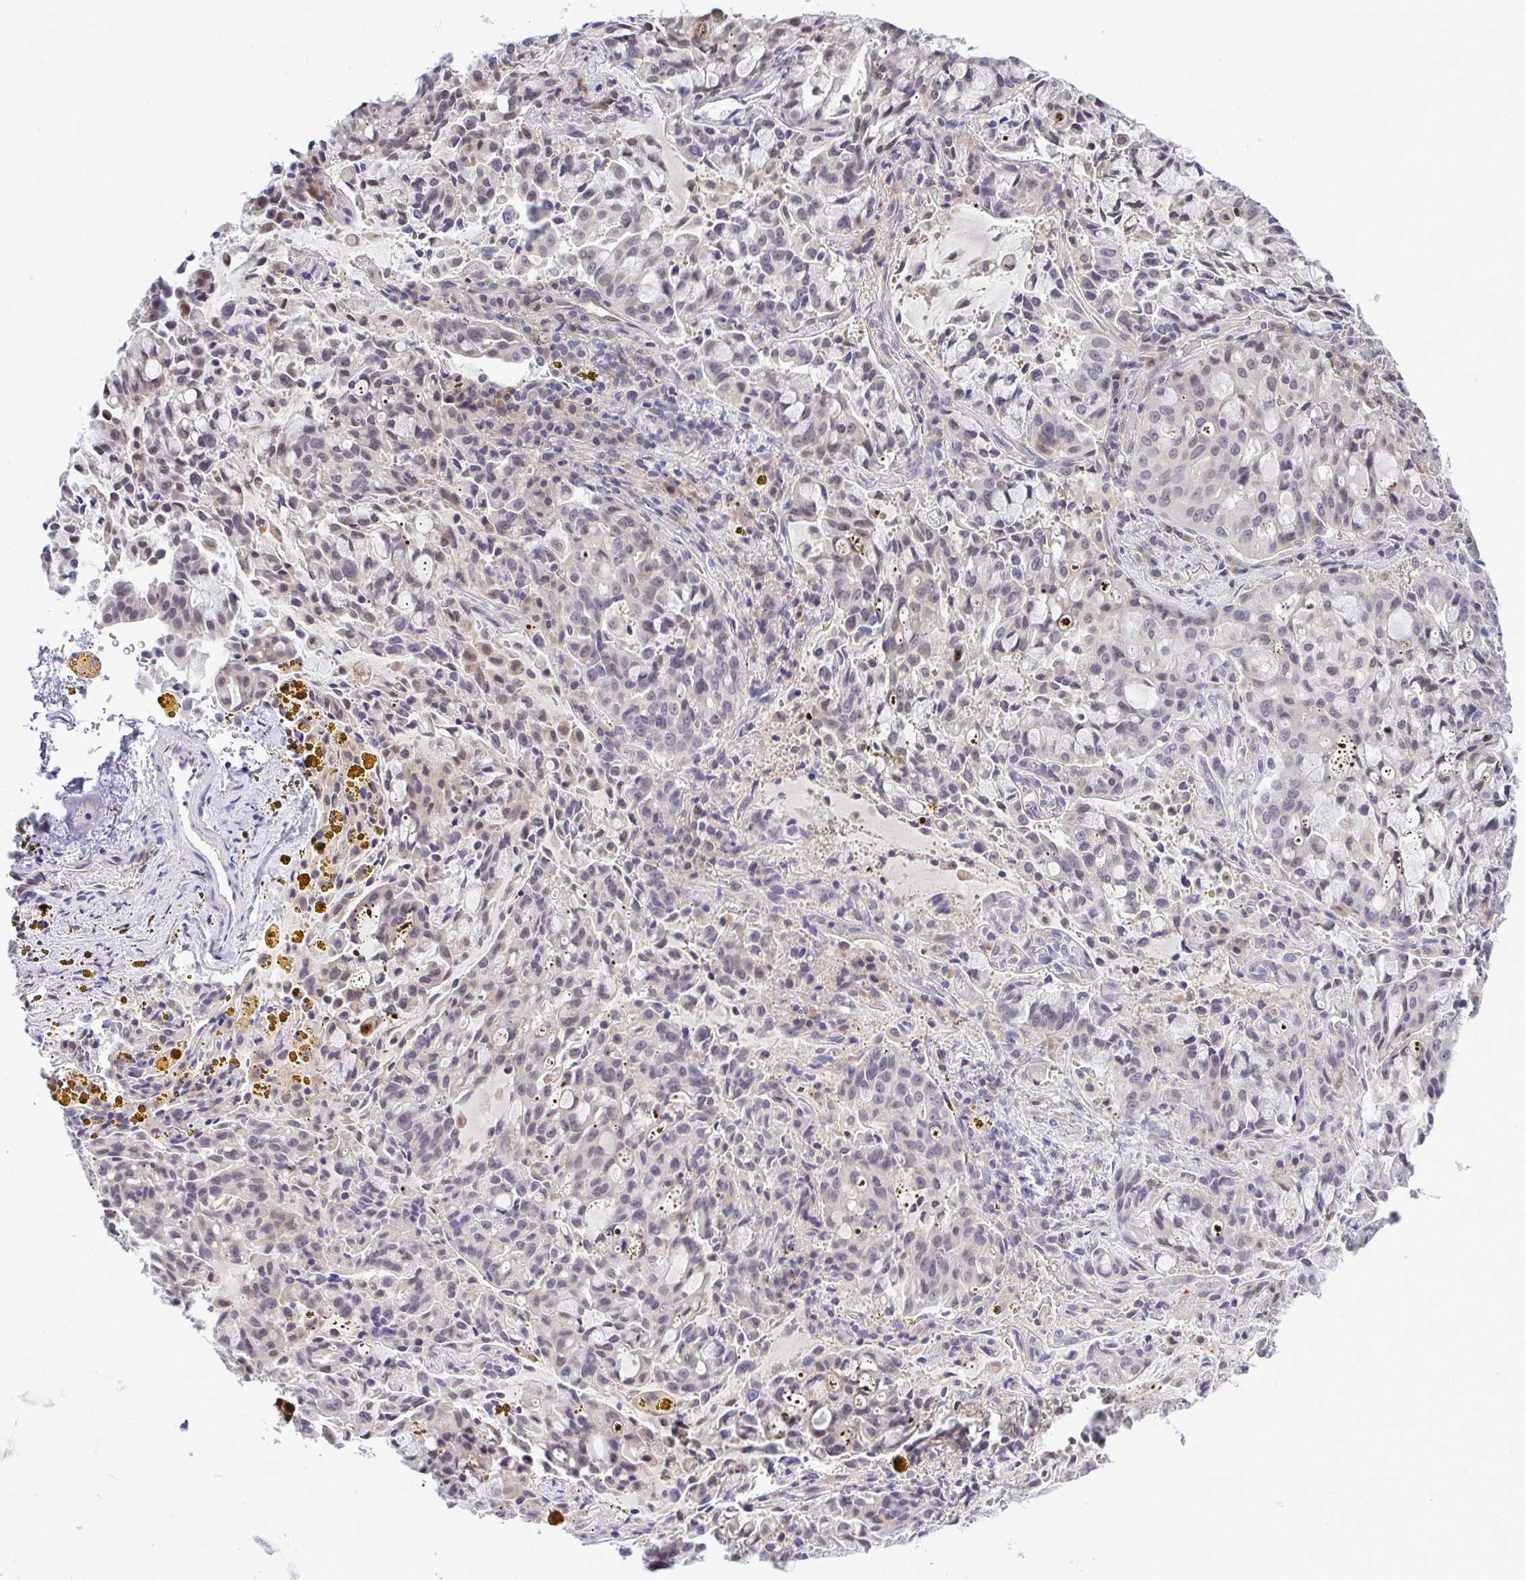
{"staining": {"intensity": "weak", "quantity": "<25%", "location": "cytoplasmic/membranous"}, "tissue": "lung cancer", "cell_type": "Tumor cells", "image_type": "cancer", "snomed": [{"axis": "morphology", "description": "Adenocarcinoma, NOS"}, {"axis": "topography", "description": "Lung"}], "caption": "This is an immunohistochemistry histopathology image of human lung cancer. There is no expression in tumor cells.", "gene": "C9orf64", "patient": {"sex": "female", "age": 44}}